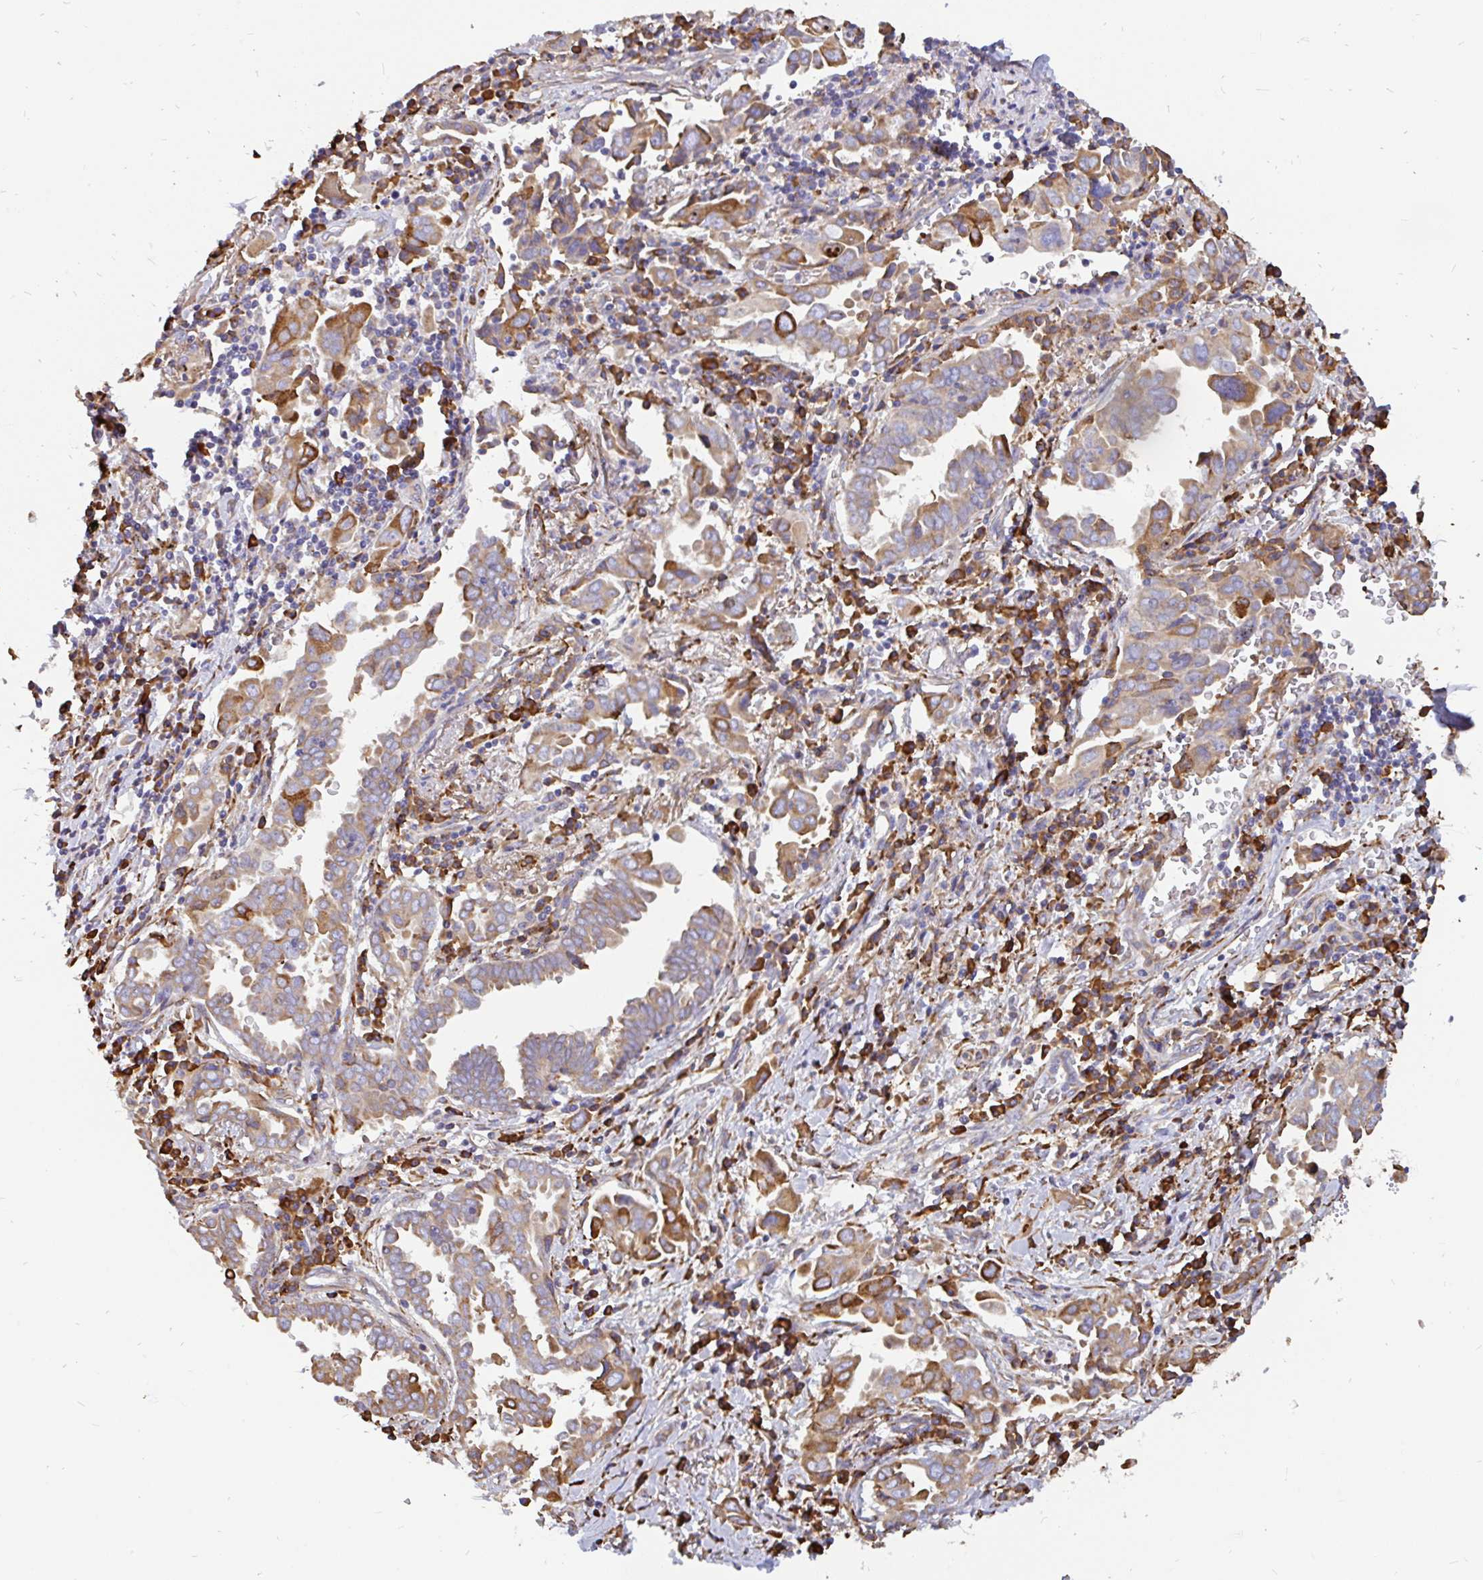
{"staining": {"intensity": "moderate", "quantity": ">75%", "location": "cytoplasmic/membranous"}, "tissue": "lung cancer", "cell_type": "Tumor cells", "image_type": "cancer", "snomed": [{"axis": "morphology", "description": "Adenocarcinoma, NOS"}, {"axis": "topography", "description": "Lung"}], "caption": "Human adenocarcinoma (lung) stained for a protein (brown) exhibits moderate cytoplasmic/membranous positive staining in approximately >75% of tumor cells.", "gene": "EML5", "patient": {"sex": "male", "age": 76}}